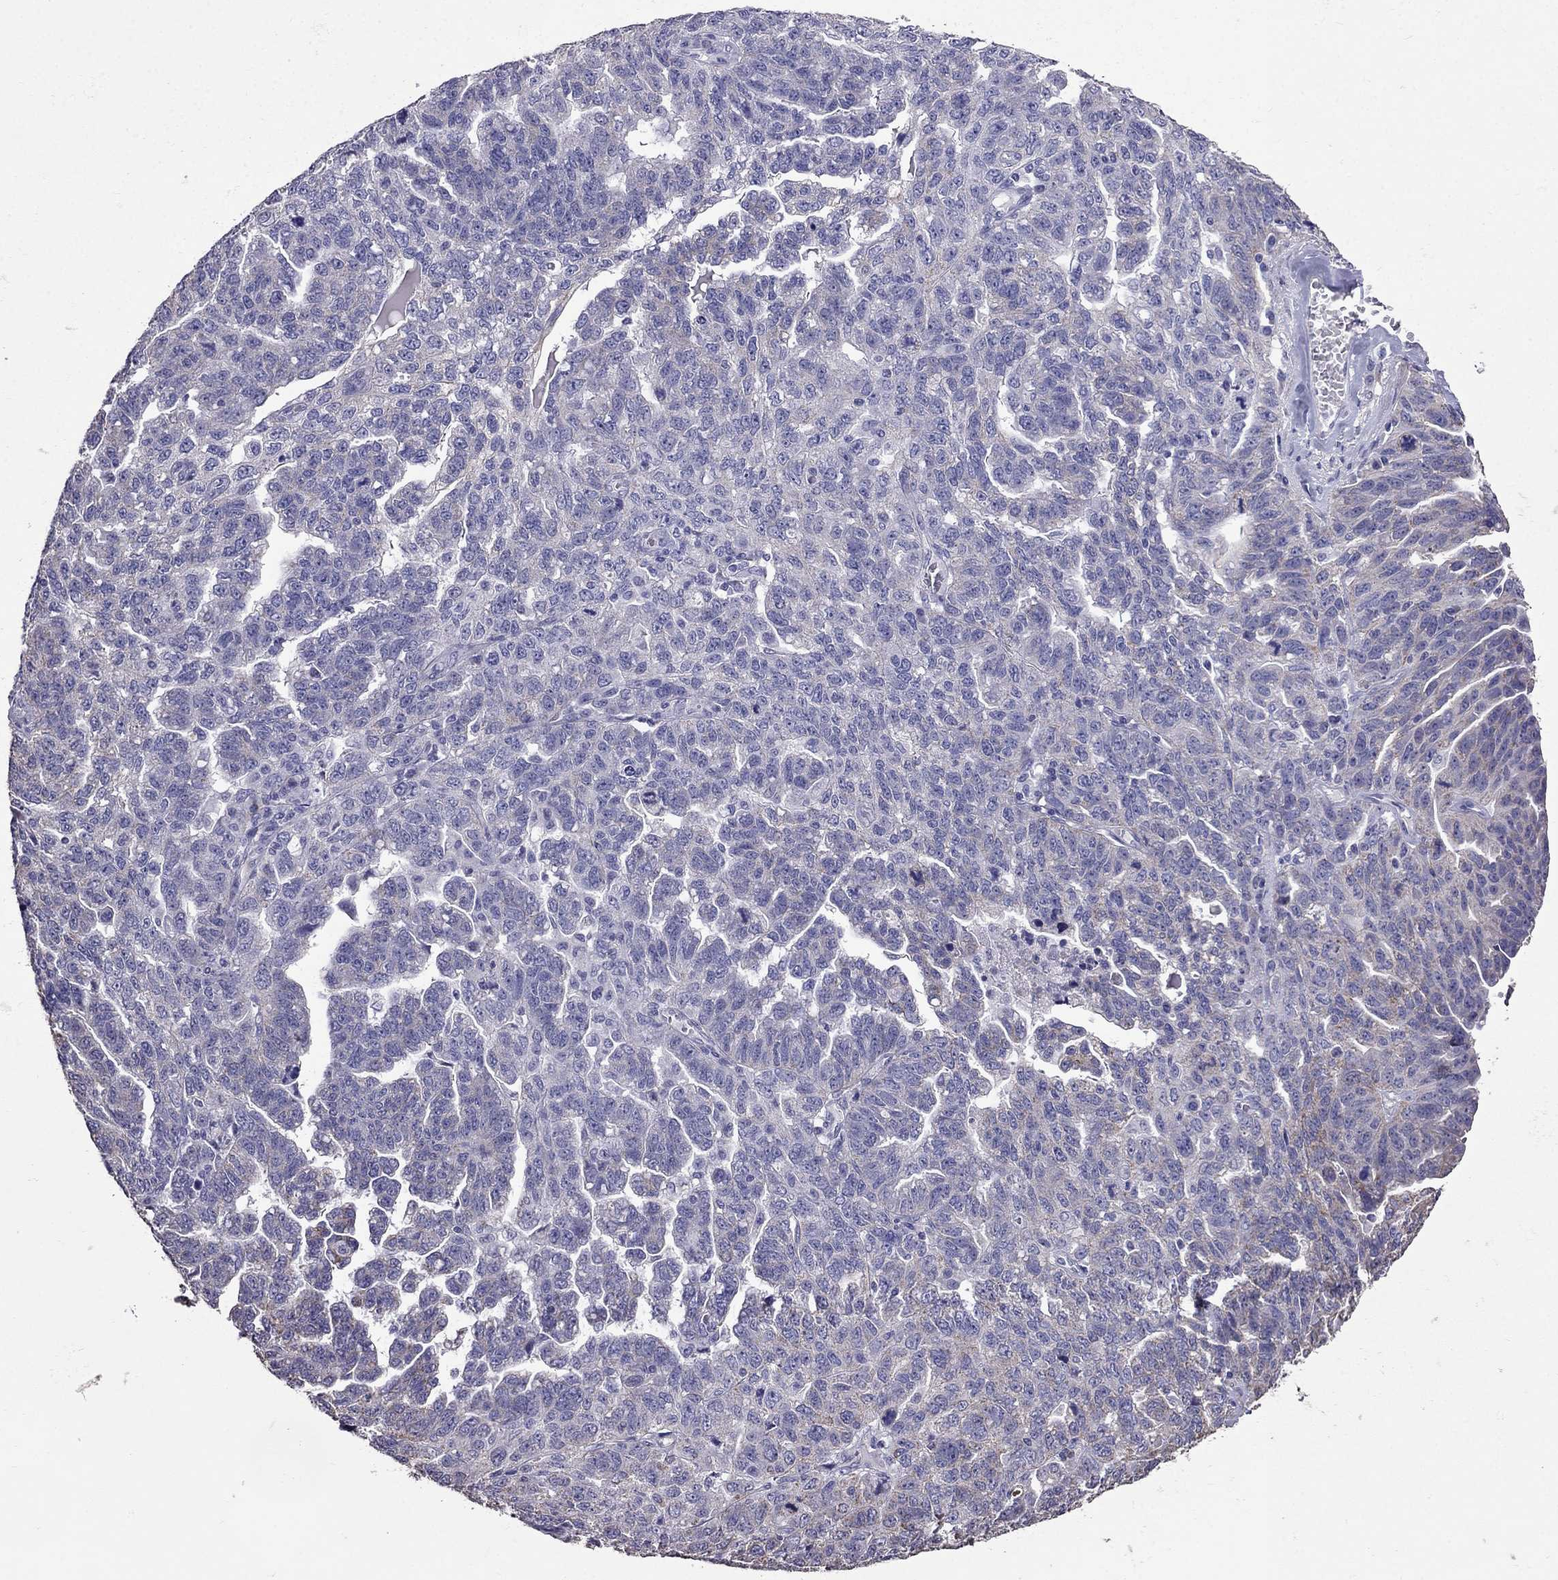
{"staining": {"intensity": "negative", "quantity": "none", "location": "none"}, "tissue": "ovarian cancer", "cell_type": "Tumor cells", "image_type": "cancer", "snomed": [{"axis": "morphology", "description": "Cystadenocarcinoma, serous, NOS"}, {"axis": "topography", "description": "Ovary"}], "caption": "Tumor cells are negative for protein expression in human ovarian serous cystadenocarcinoma. (Immunohistochemistry, brightfield microscopy, high magnification).", "gene": "AK5", "patient": {"sex": "female", "age": 71}}